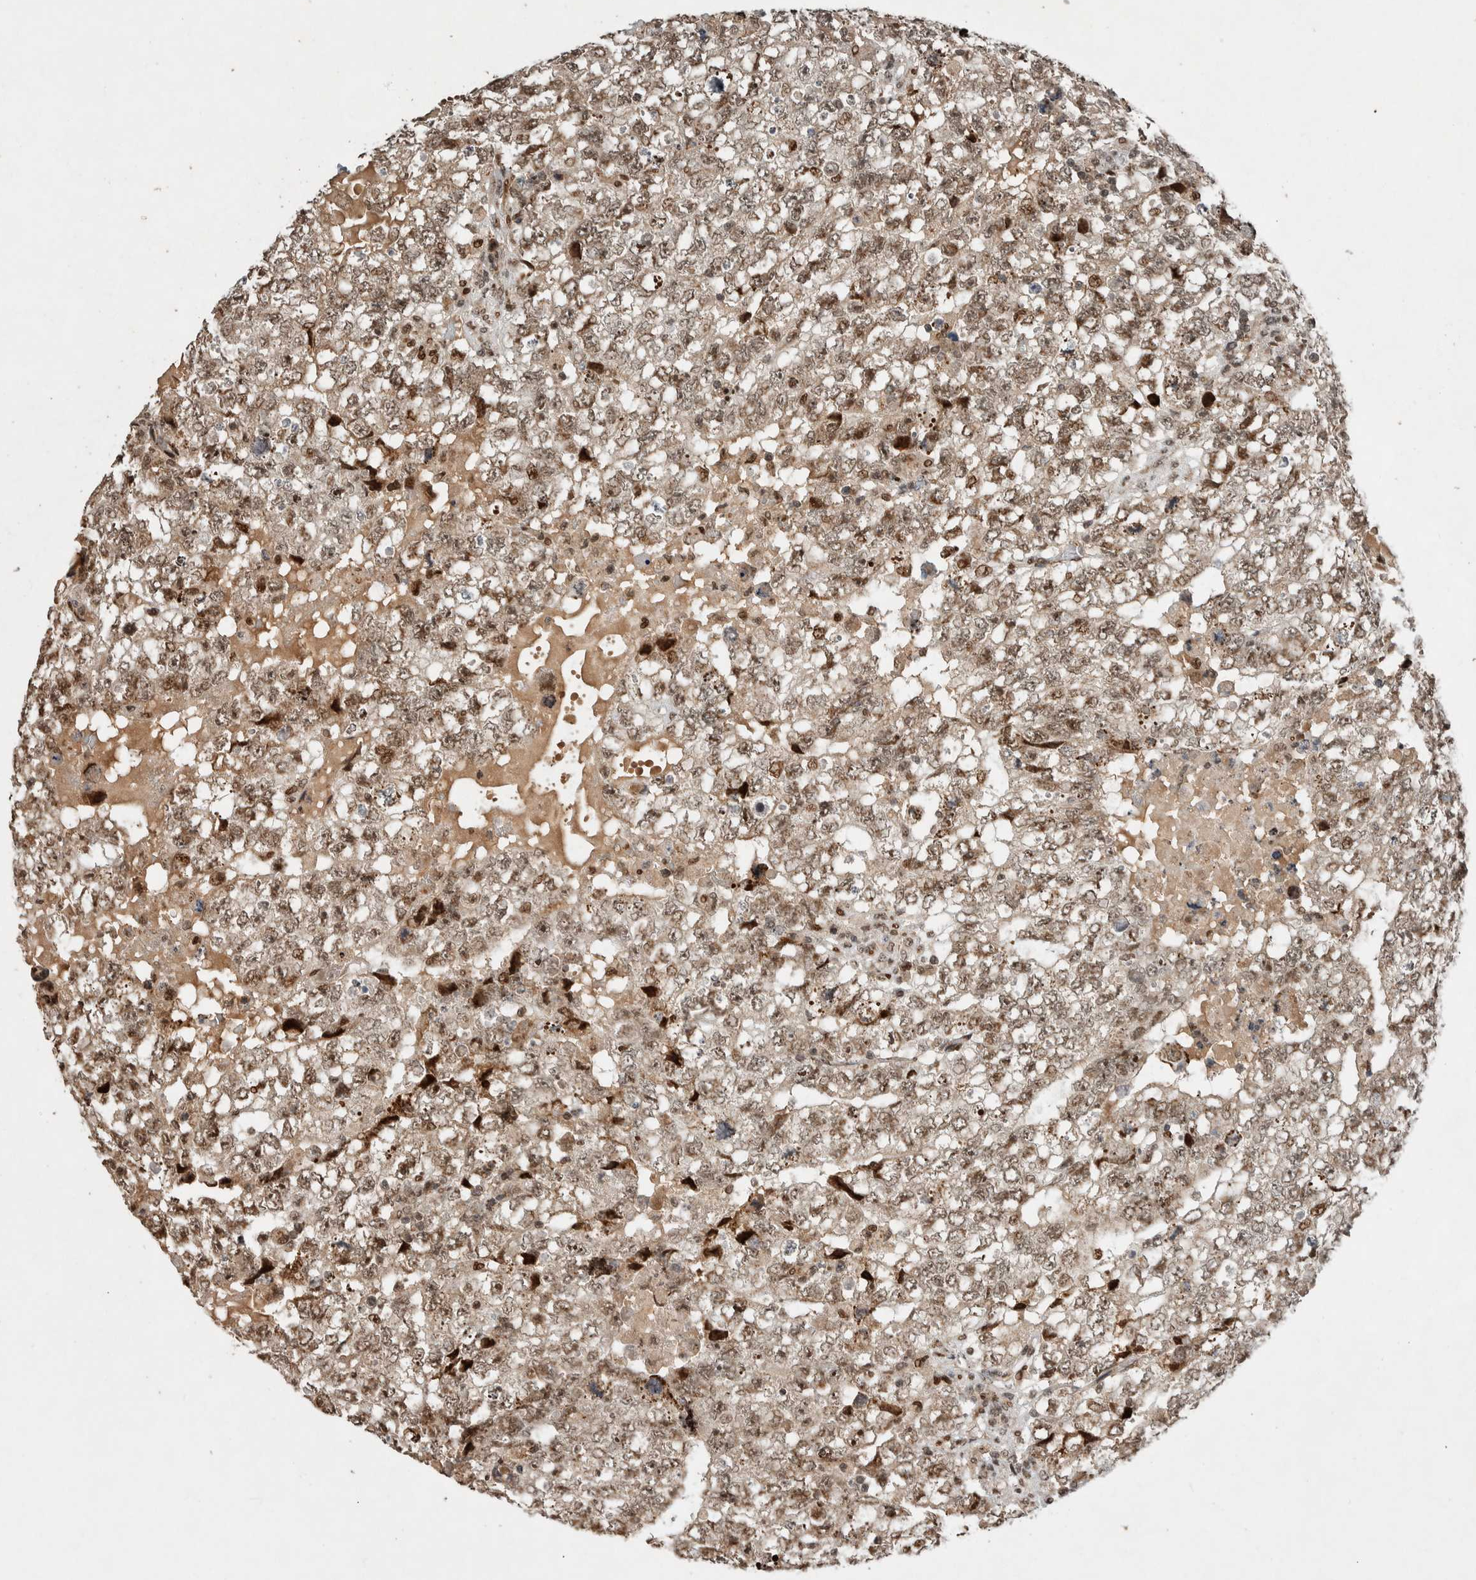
{"staining": {"intensity": "moderate", "quantity": "25%-75%", "location": "nuclear"}, "tissue": "testis cancer", "cell_type": "Tumor cells", "image_type": "cancer", "snomed": [{"axis": "morphology", "description": "Carcinoma, Embryonal, NOS"}, {"axis": "topography", "description": "Testis"}], "caption": "Immunohistochemistry of human testis cancer (embryonal carcinoma) reveals medium levels of moderate nuclear staining in approximately 25%-75% of tumor cells.", "gene": "ZNF521", "patient": {"sex": "male", "age": 36}}